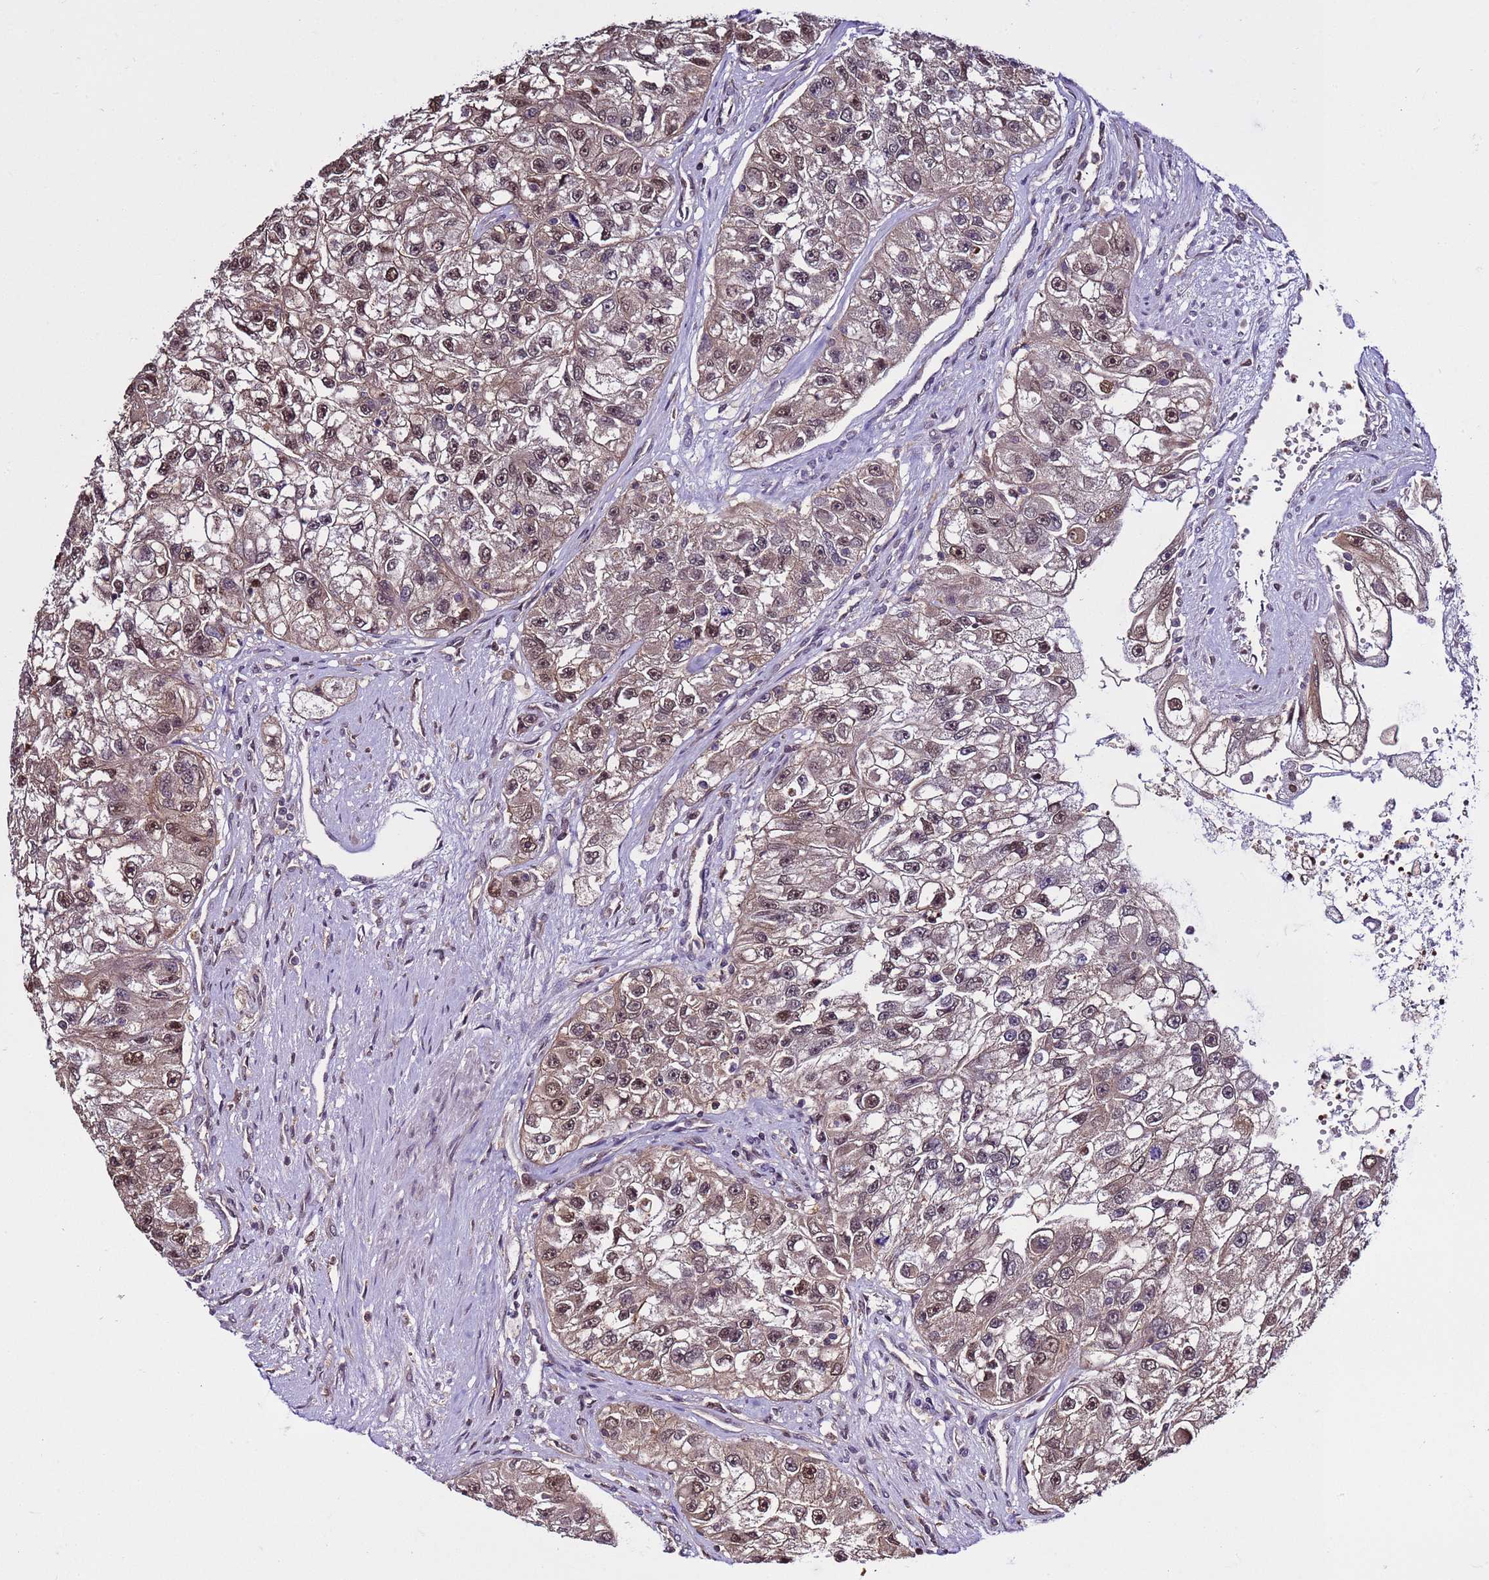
{"staining": {"intensity": "moderate", "quantity": ">75%", "location": "nuclear"}, "tissue": "renal cancer", "cell_type": "Tumor cells", "image_type": "cancer", "snomed": [{"axis": "morphology", "description": "Adenocarcinoma, NOS"}, {"axis": "topography", "description": "Kidney"}], "caption": "An image showing moderate nuclear positivity in about >75% of tumor cells in renal cancer, as visualized by brown immunohistochemical staining.", "gene": "GEN1", "patient": {"sex": "male", "age": 63}}